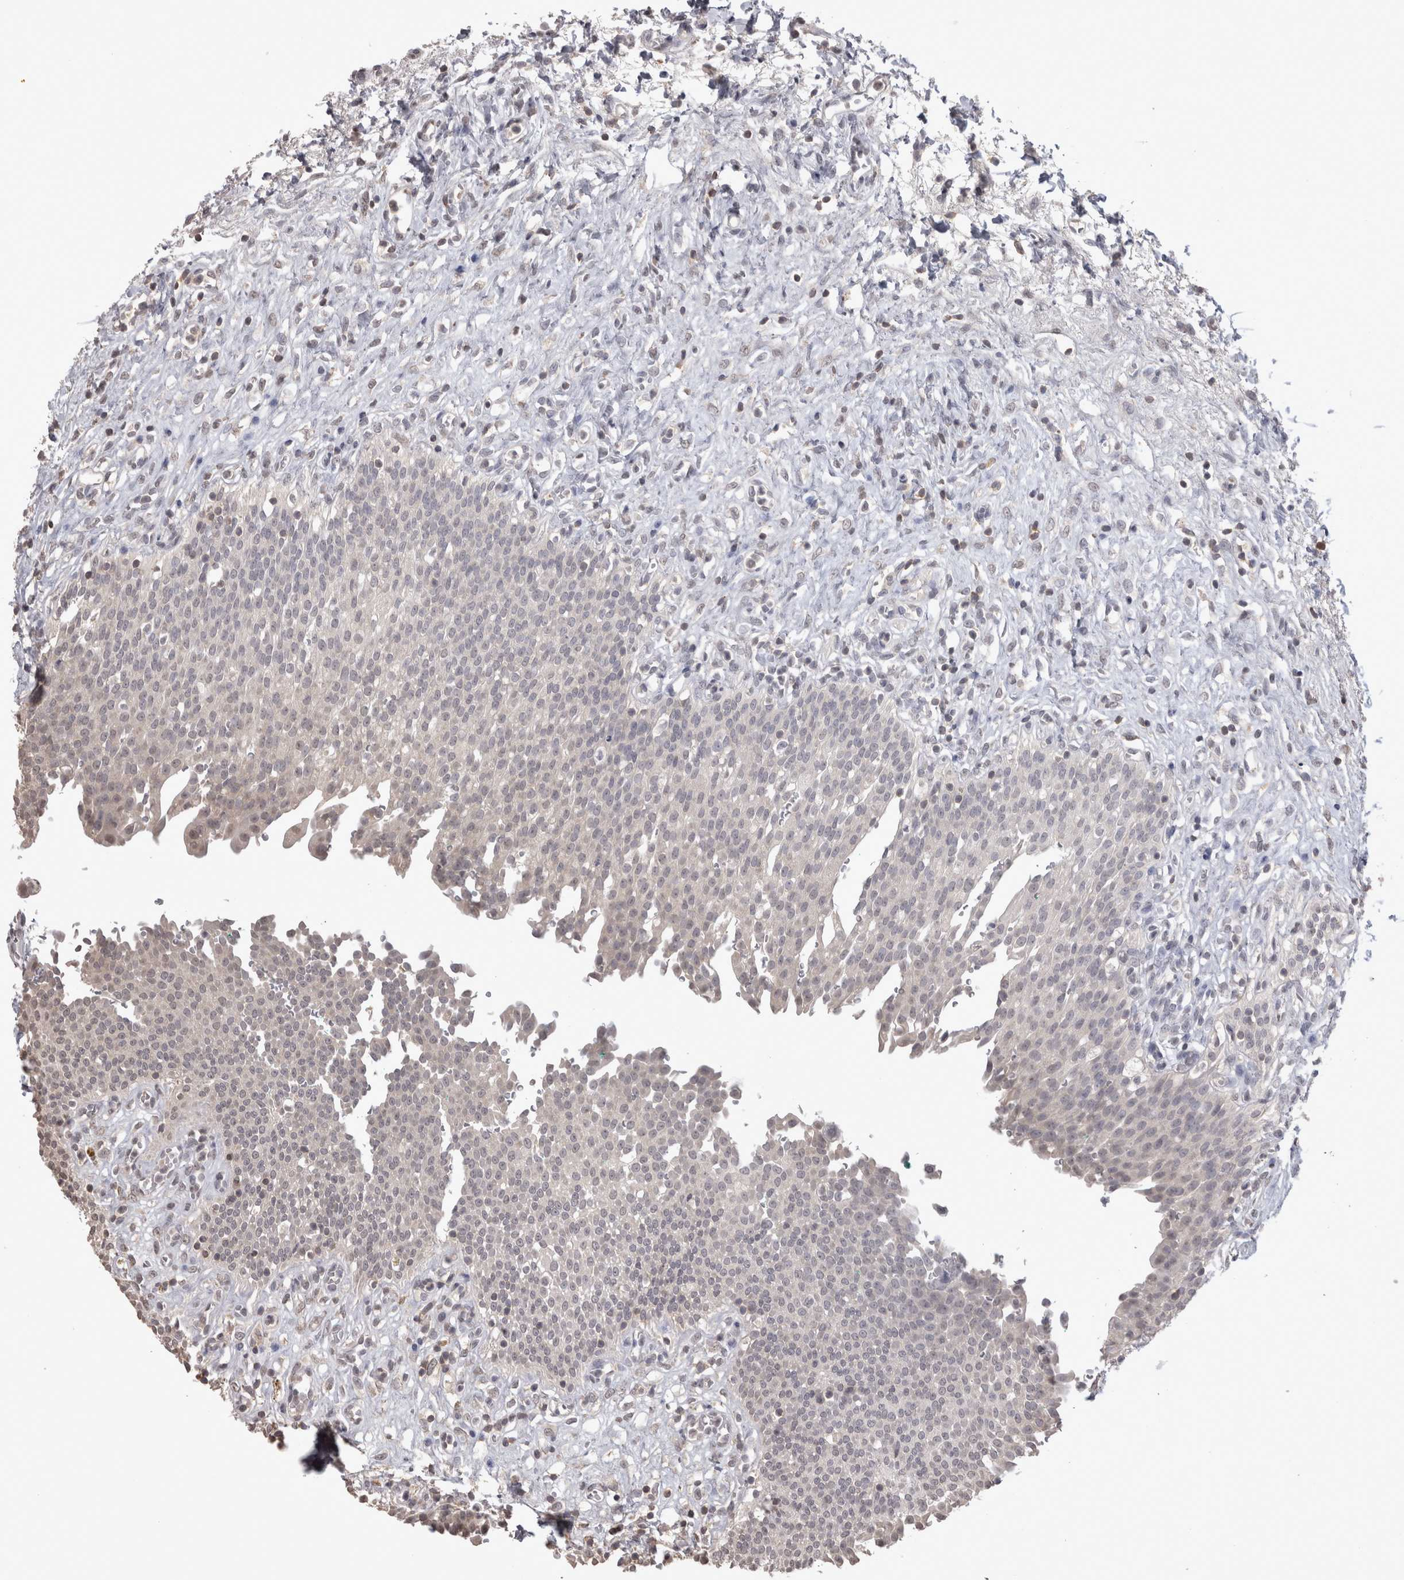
{"staining": {"intensity": "weak", "quantity": "<25%", "location": "cytoplasmic/membranous,nuclear"}, "tissue": "urinary bladder", "cell_type": "Urothelial cells", "image_type": "normal", "snomed": [{"axis": "morphology", "description": "Urothelial carcinoma, High grade"}, {"axis": "topography", "description": "Urinary bladder"}], "caption": "The immunohistochemistry micrograph has no significant staining in urothelial cells of urinary bladder. (DAB (3,3'-diaminobenzidine) immunohistochemistry (IHC) visualized using brightfield microscopy, high magnification).", "gene": "LAX1", "patient": {"sex": "male", "age": 46}}